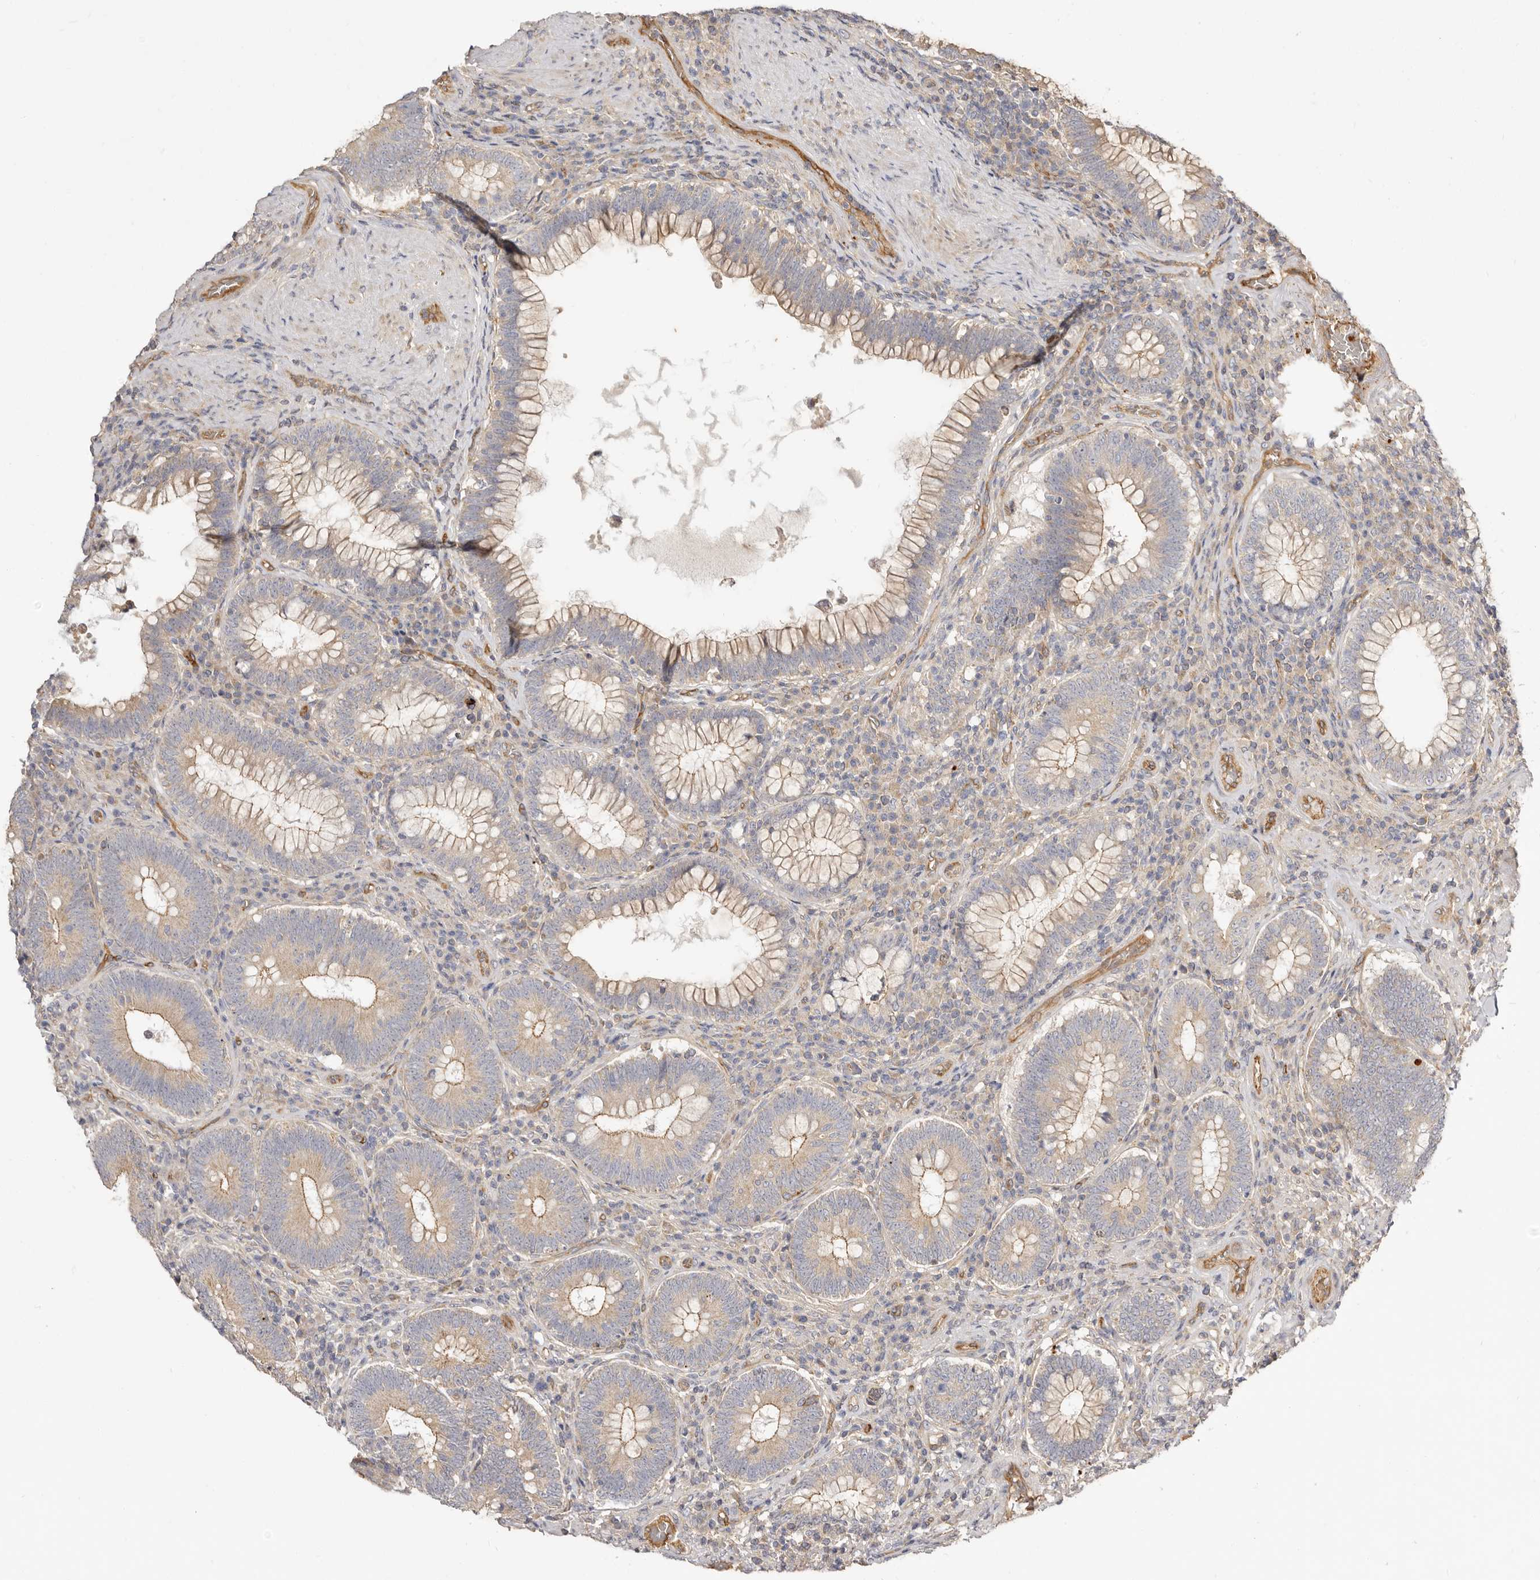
{"staining": {"intensity": "weak", "quantity": ">75%", "location": "cytoplasmic/membranous"}, "tissue": "colorectal cancer", "cell_type": "Tumor cells", "image_type": "cancer", "snomed": [{"axis": "morphology", "description": "Normal tissue, NOS"}, {"axis": "topography", "description": "Colon"}], "caption": "An image of colorectal cancer stained for a protein reveals weak cytoplasmic/membranous brown staining in tumor cells.", "gene": "ADAMTS9", "patient": {"sex": "female", "age": 82}}